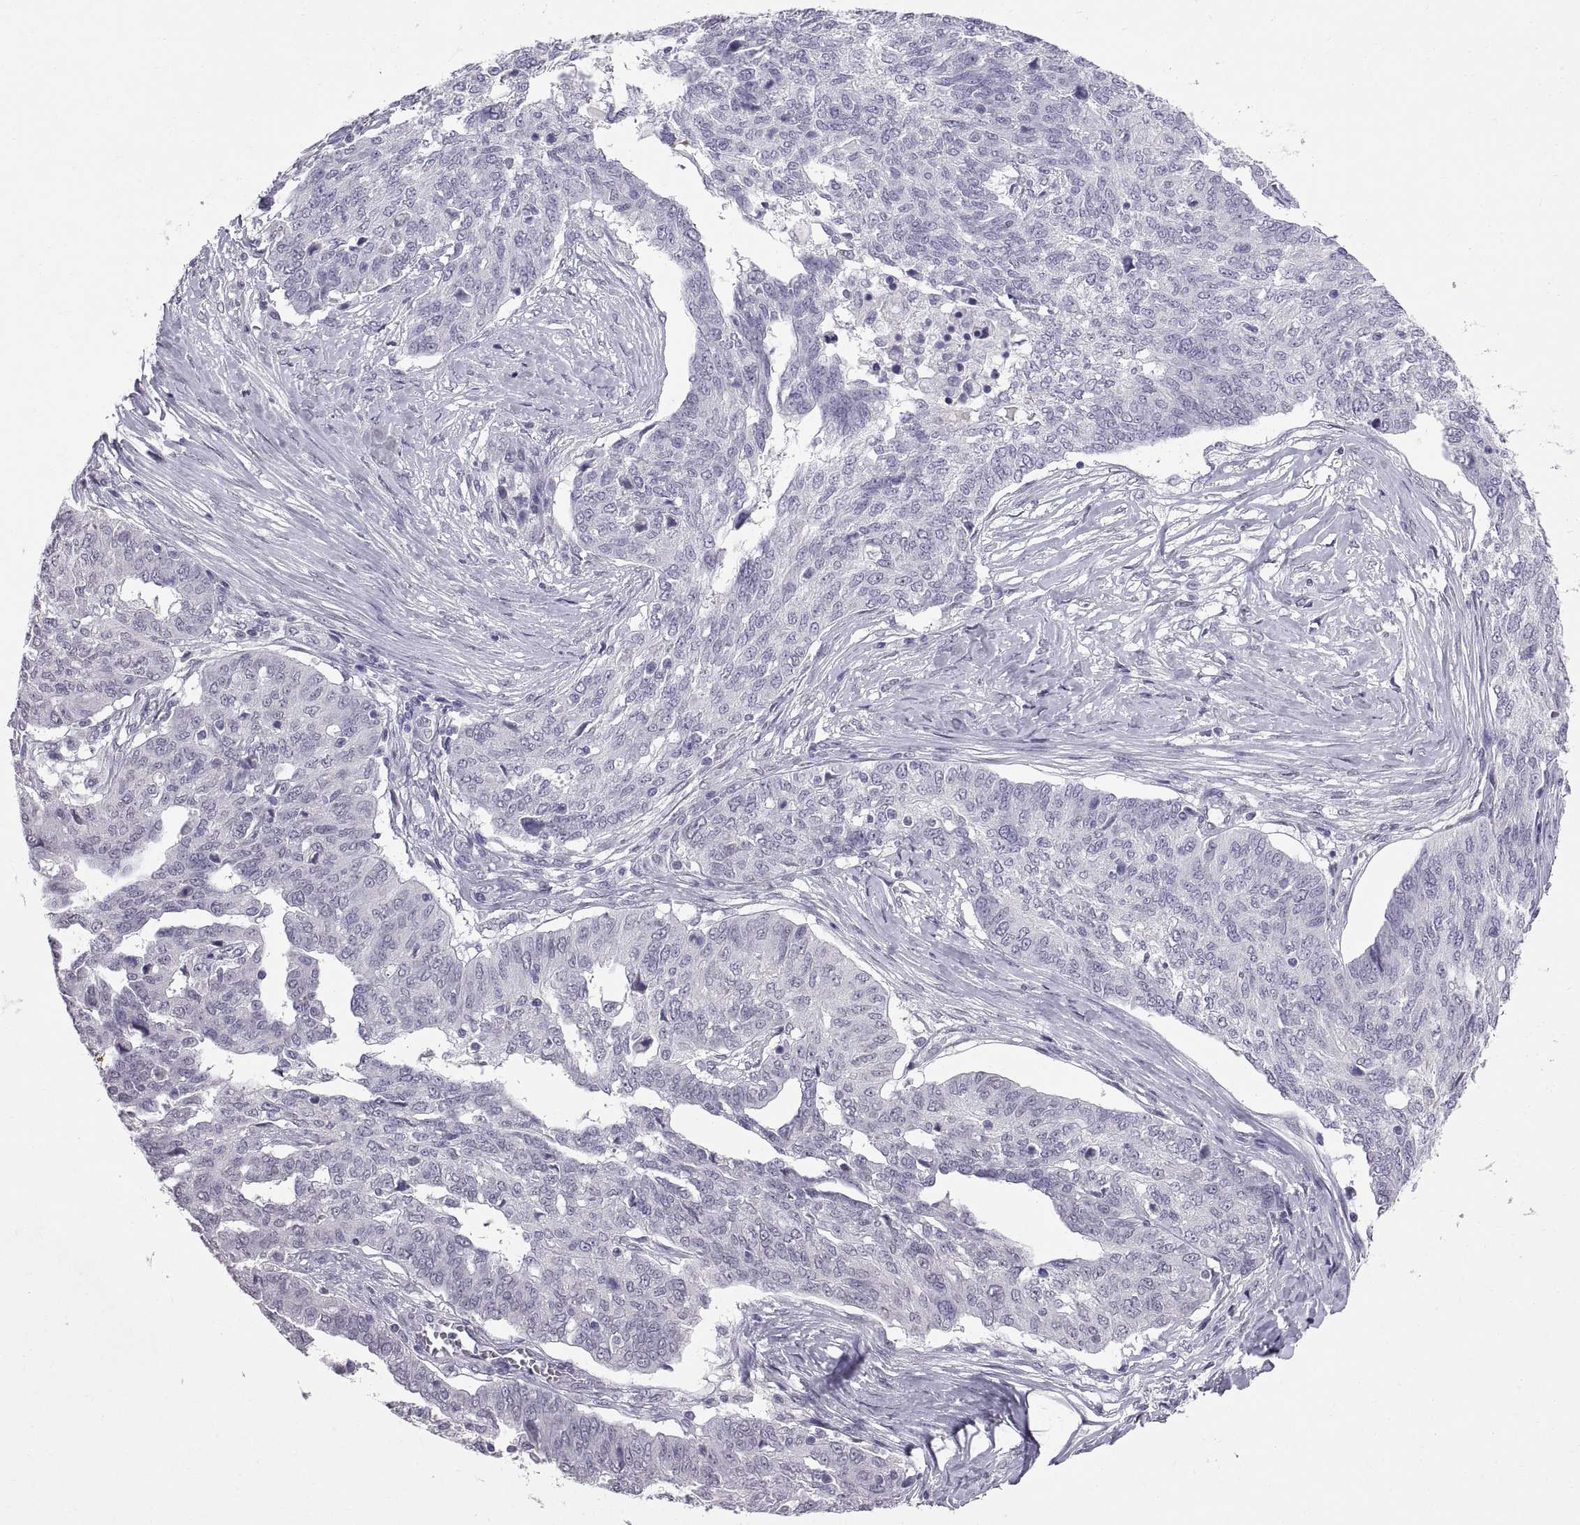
{"staining": {"intensity": "negative", "quantity": "none", "location": "none"}, "tissue": "ovarian cancer", "cell_type": "Tumor cells", "image_type": "cancer", "snomed": [{"axis": "morphology", "description": "Cystadenocarcinoma, serous, NOS"}, {"axis": "topography", "description": "Ovary"}], "caption": "Serous cystadenocarcinoma (ovarian) was stained to show a protein in brown. There is no significant staining in tumor cells.", "gene": "KRT77", "patient": {"sex": "female", "age": 67}}